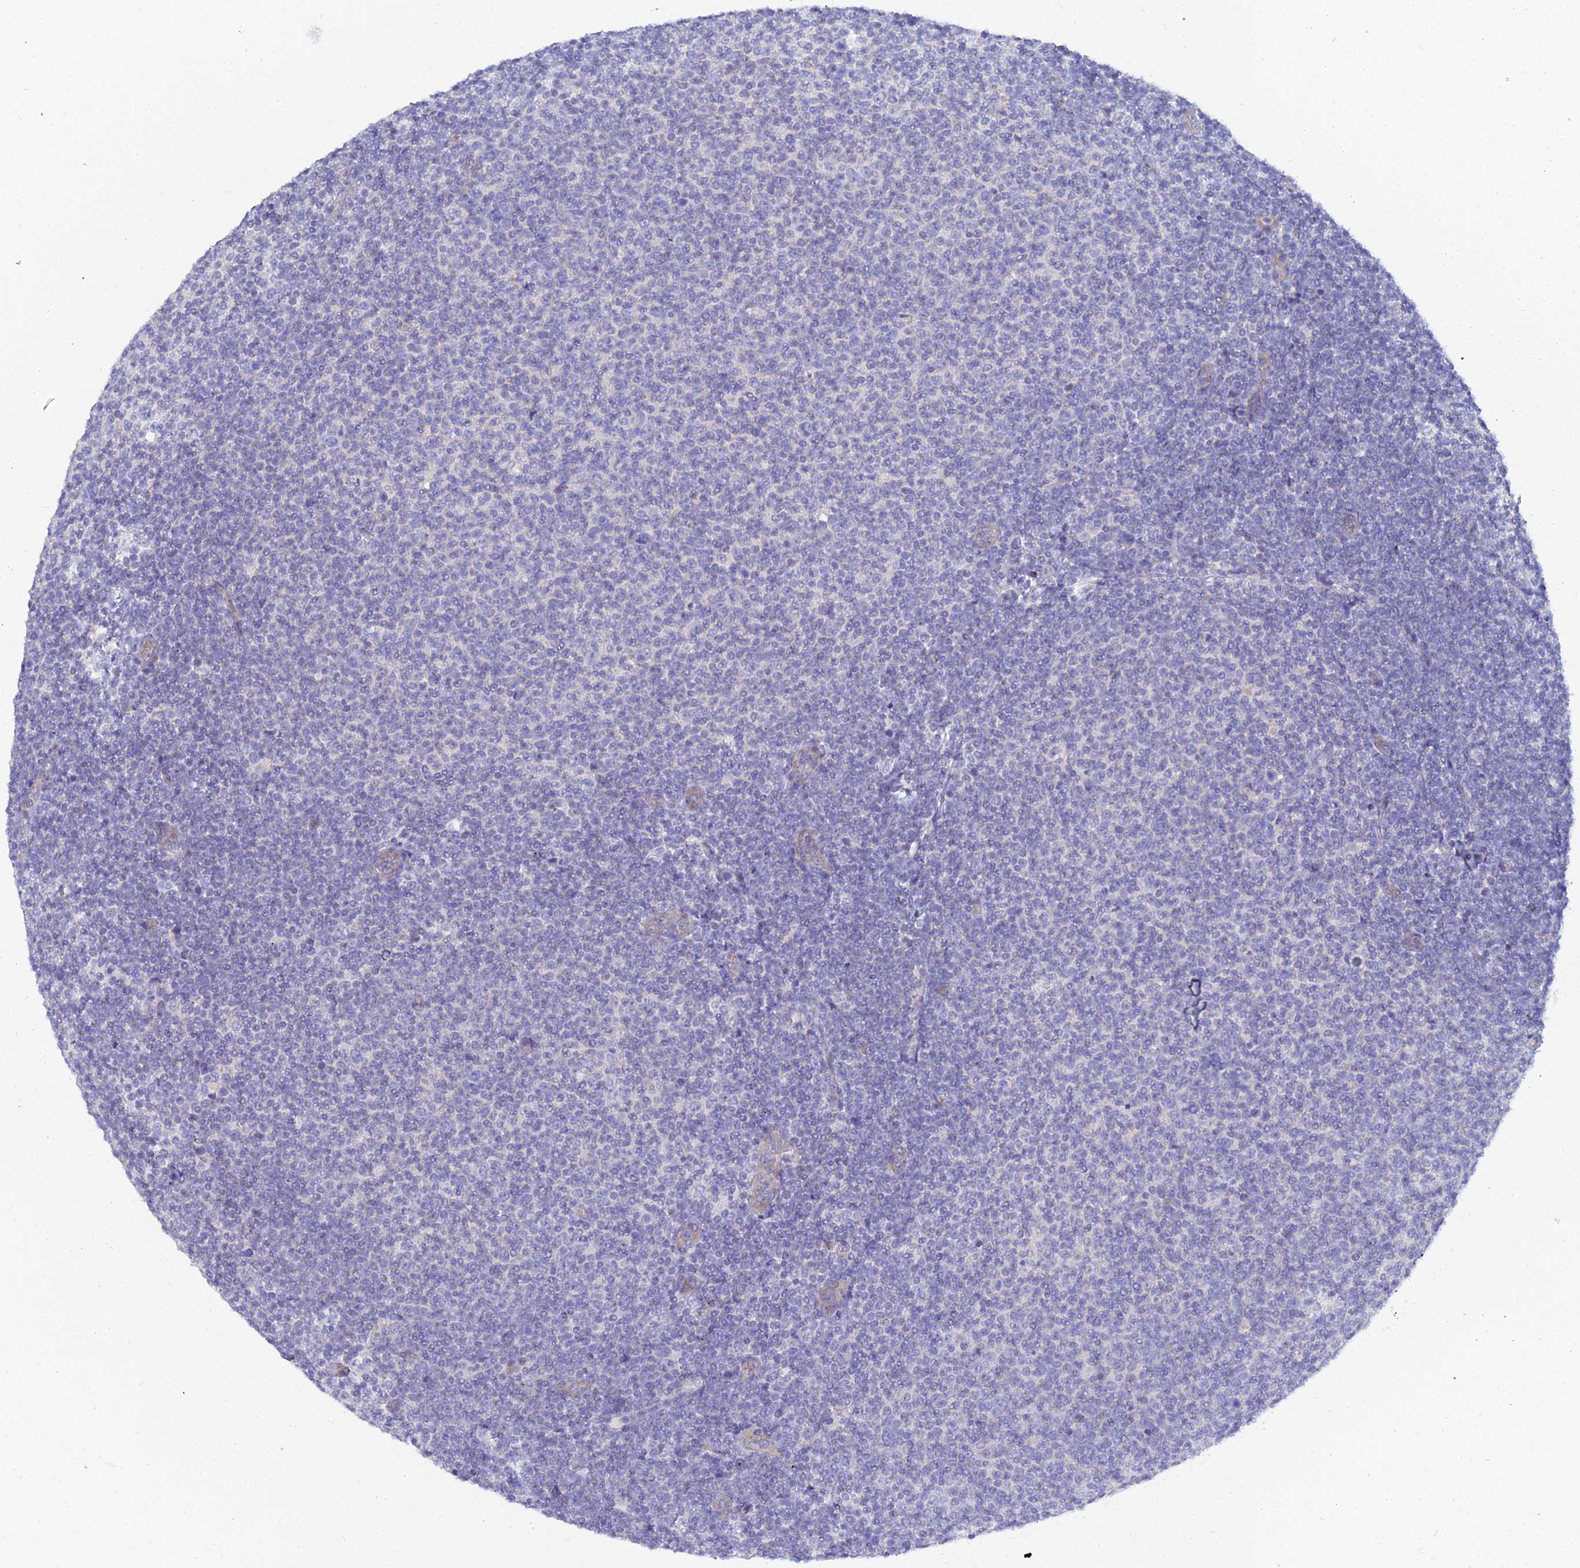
{"staining": {"intensity": "negative", "quantity": "none", "location": "none"}, "tissue": "lymphoma", "cell_type": "Tumor cells", "image_type": "cancer", "snomed": [{"axis": "morphology", "description": "Malignant lymphoma, non-Hodgkin's type, Low grade"}, {"axis": "topography", "description": "Lymph node"}], "caption": "Immunohistochemical staining of human lymphoma displays no significant positivity in tumor cells. Nuclei are stained in blue.", "gene": "APOBEC3H", "patient": {"sex": "male", "age": 66}}